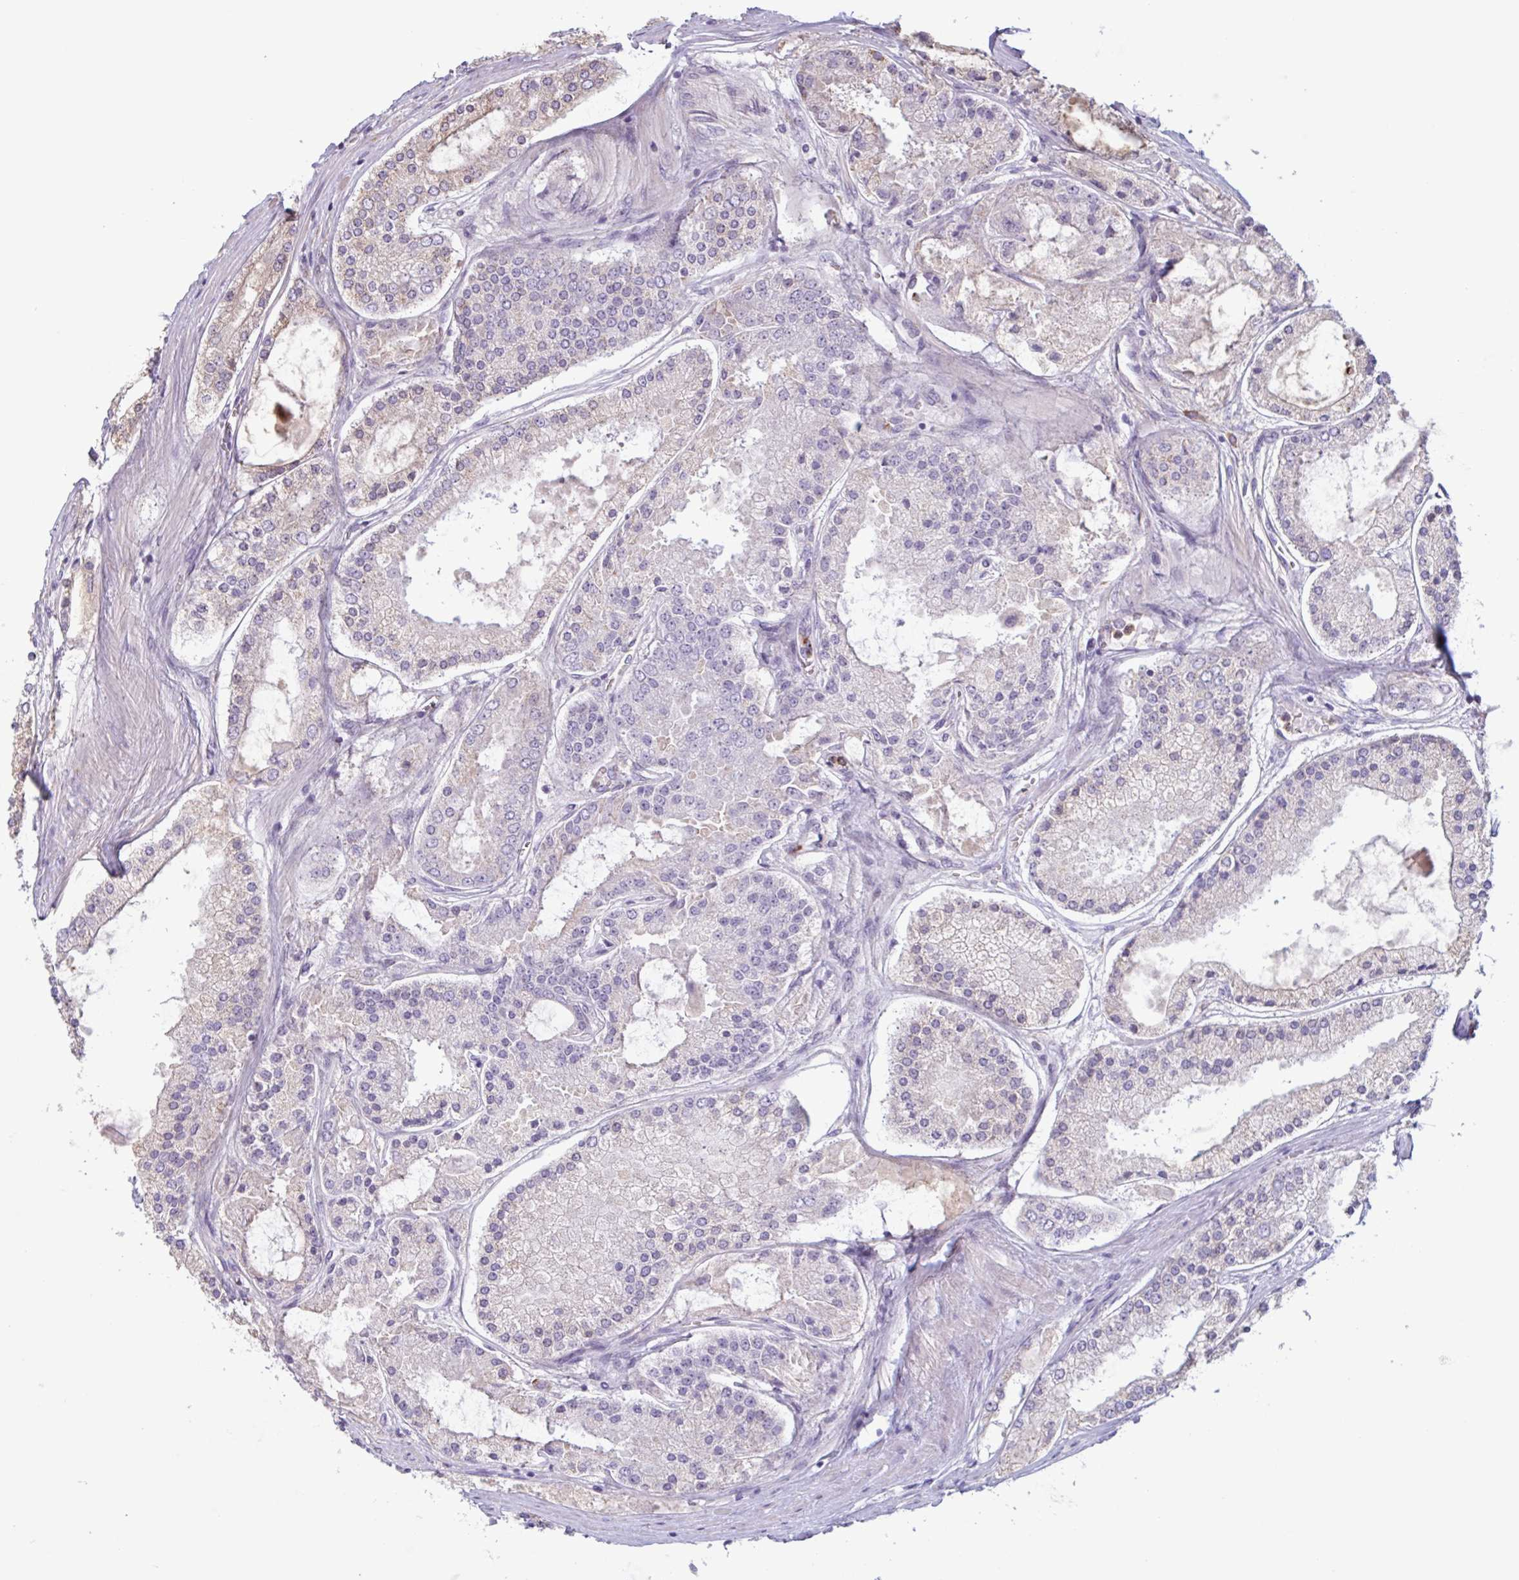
{"staining": {"intensity": "negative", "quantity": "none", "location": "none"}, "tissue": "prostate cancer", "cell_type": "Tumor cells", "image_type": "cancer", "snomed": [{"axis": "morphology", "description": "Adenocarcinoma, High grade"}, {"axis": "topography", "description": "Prostate"}], "caption": "Prostate high-grade adenocarcinoma stained for a protein using immunohistochemistry displays no expression tumor cells.", "gene": "TAF1D", "patient": {"sex": "male", "age": 67}}